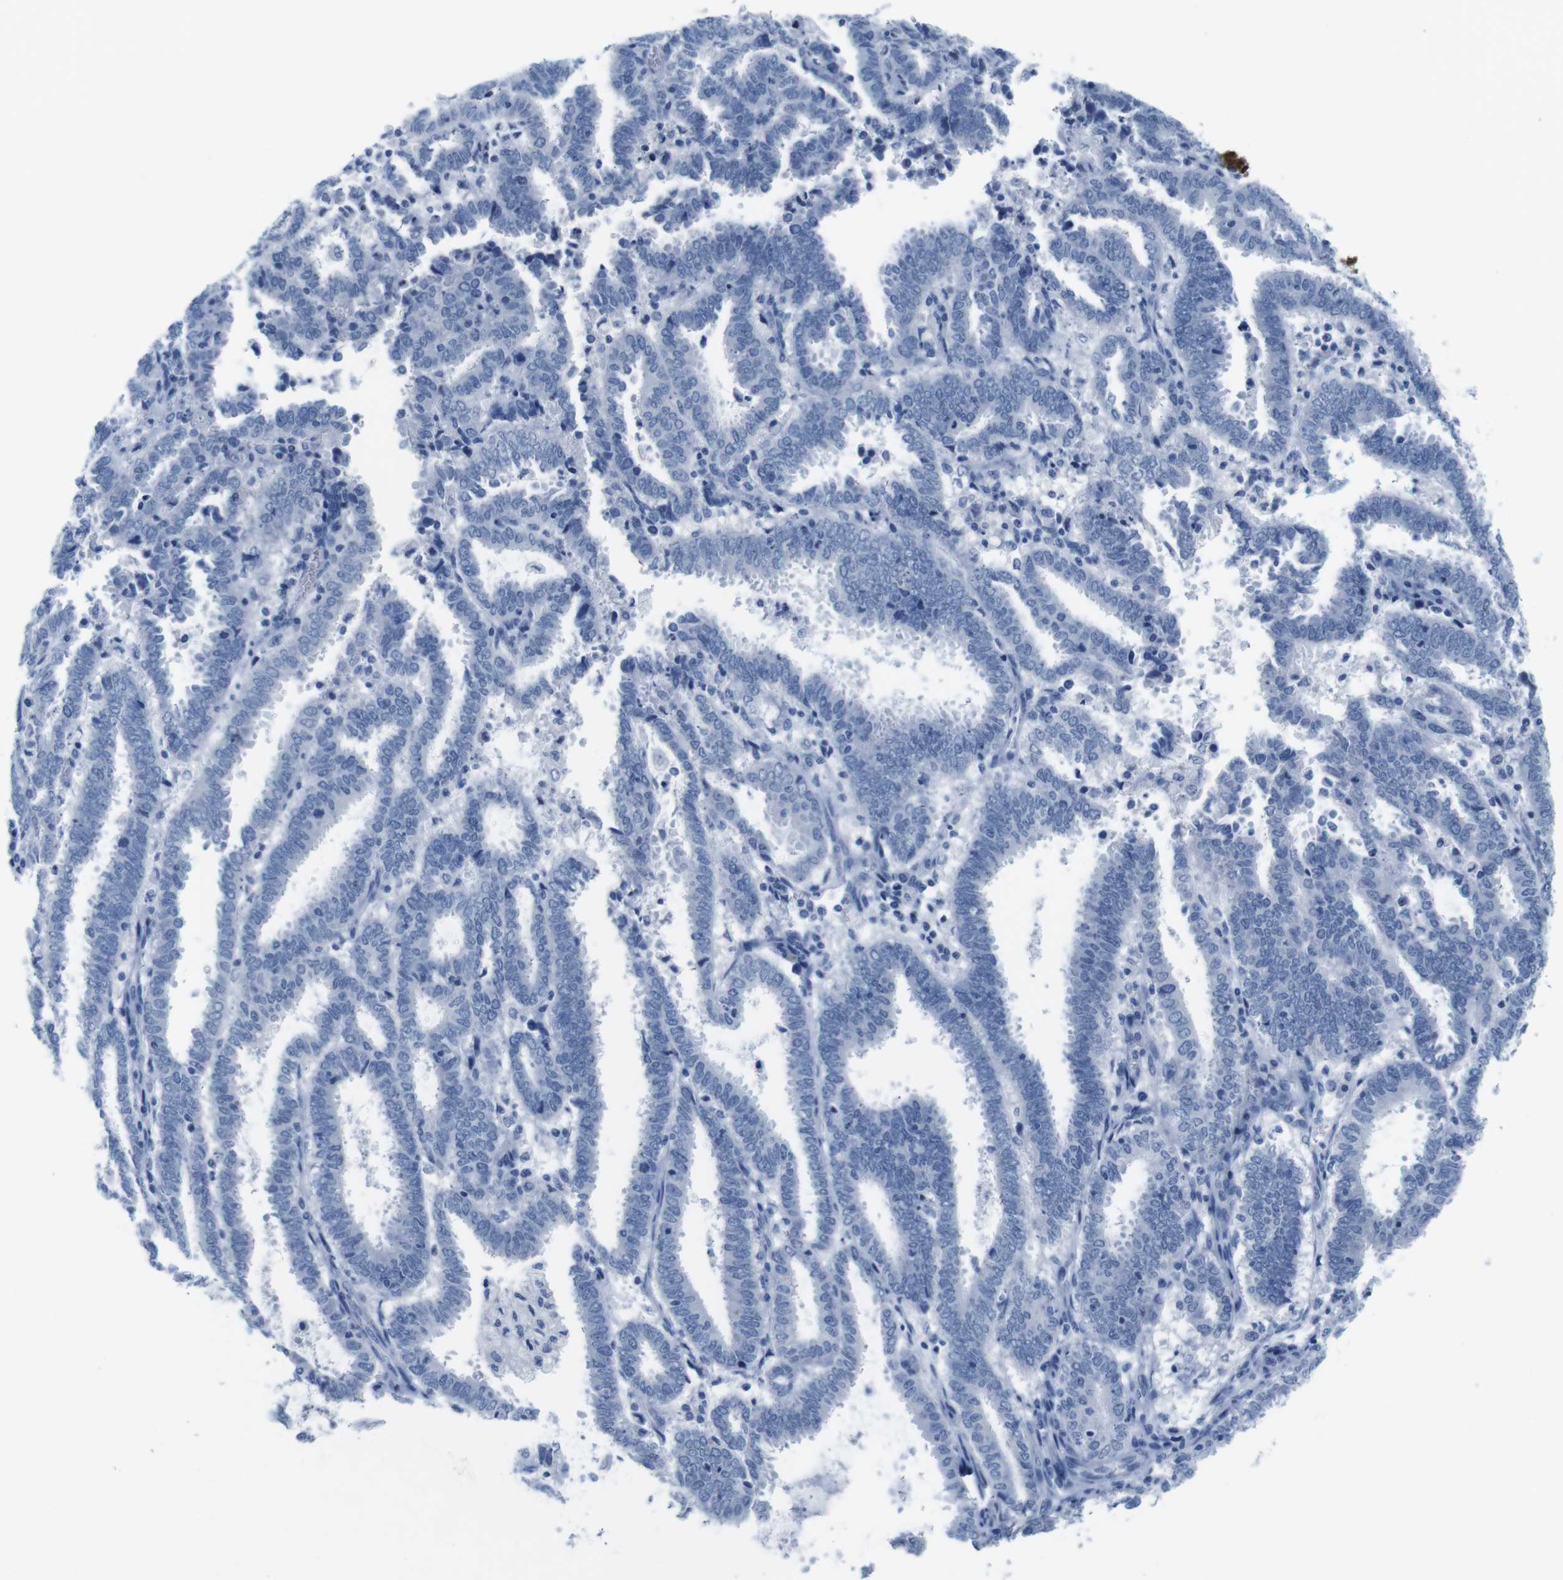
{"staining": {"intensity": "negative", "quantity": "none", "location": "none"}, "tissue": "endometrial cancer", "cell_type": "Tumor cells", "image_type": "cancer", "snomed": [{"axis": "morphology", "description": "Adenocarcinoma, NOS"}, {"axis": "topography", "description": "Uterus"}], "caption": "The immunohistochemistry (IHC) image has no significant staining in tumor cells of endometrial cancer tissue. Nuclei are stained in blue.", "gene": "MAP6", "patient": {"sex": "female", "age": 83}}